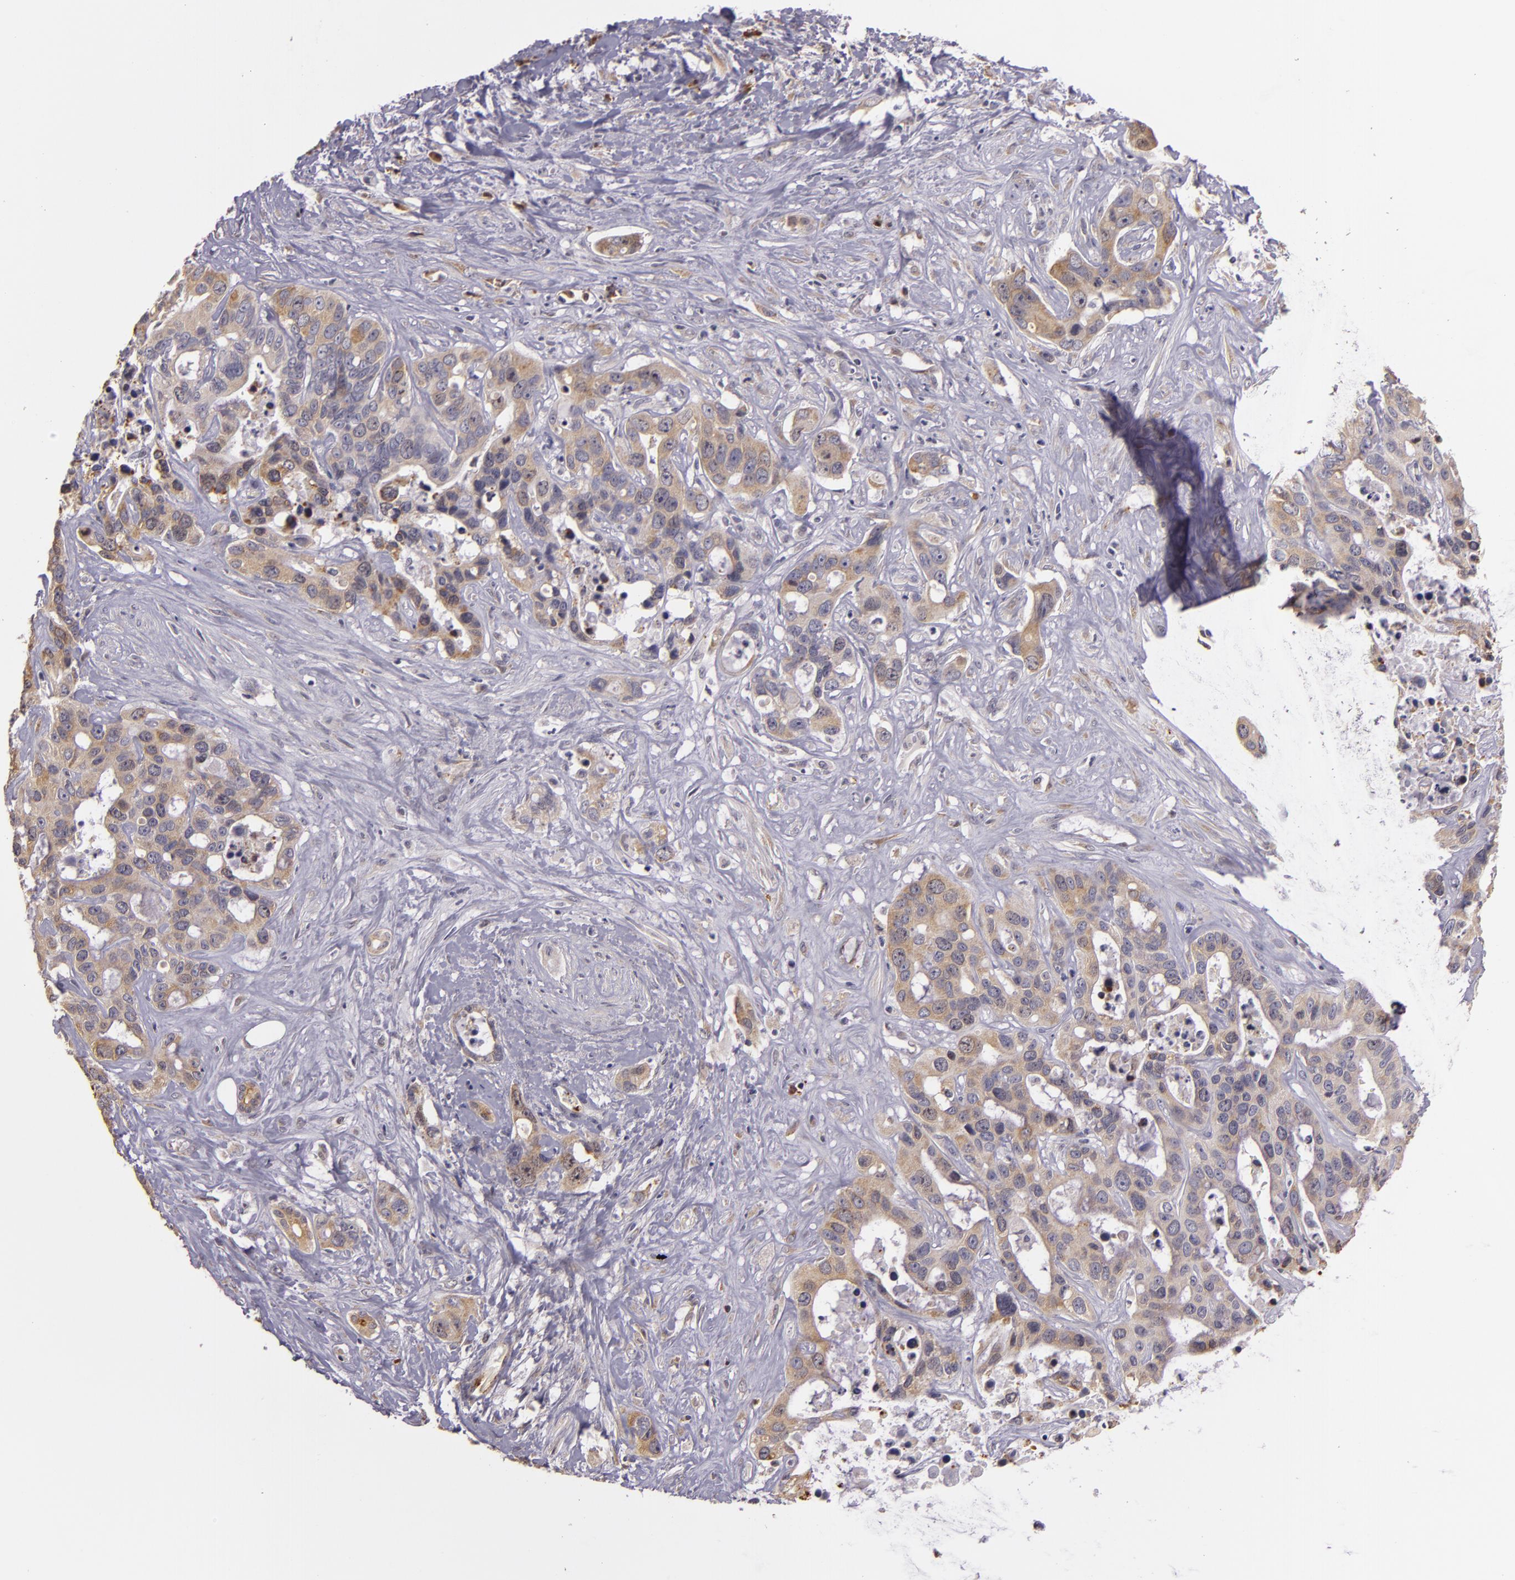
{"staining": {"intensity": "weak", "quantity": ">75%", "location": "cytoplasmic/membranous"}, "tissue": "liver cancer", "cell_type": "Tumor cells", "image_type": "cancer", "snomed": [{"axis": "morphology", "description": "Cholangiocarcinoma"}, {"axis": "topography", "description": "Liver"}], "caption": "Immunohistochemical staining of cholangiocarcinoma (liver) demonstrates low levels of weak cytoplasmic/membranous protein positivity in approximately >75% of tumor cells. (DAB (3,3'-diaminobenzidine) = brown stain, brightfield microscopy at high magnification).", "gene": "SYTL4", "patient": {"sex": "female", "age": 65}}